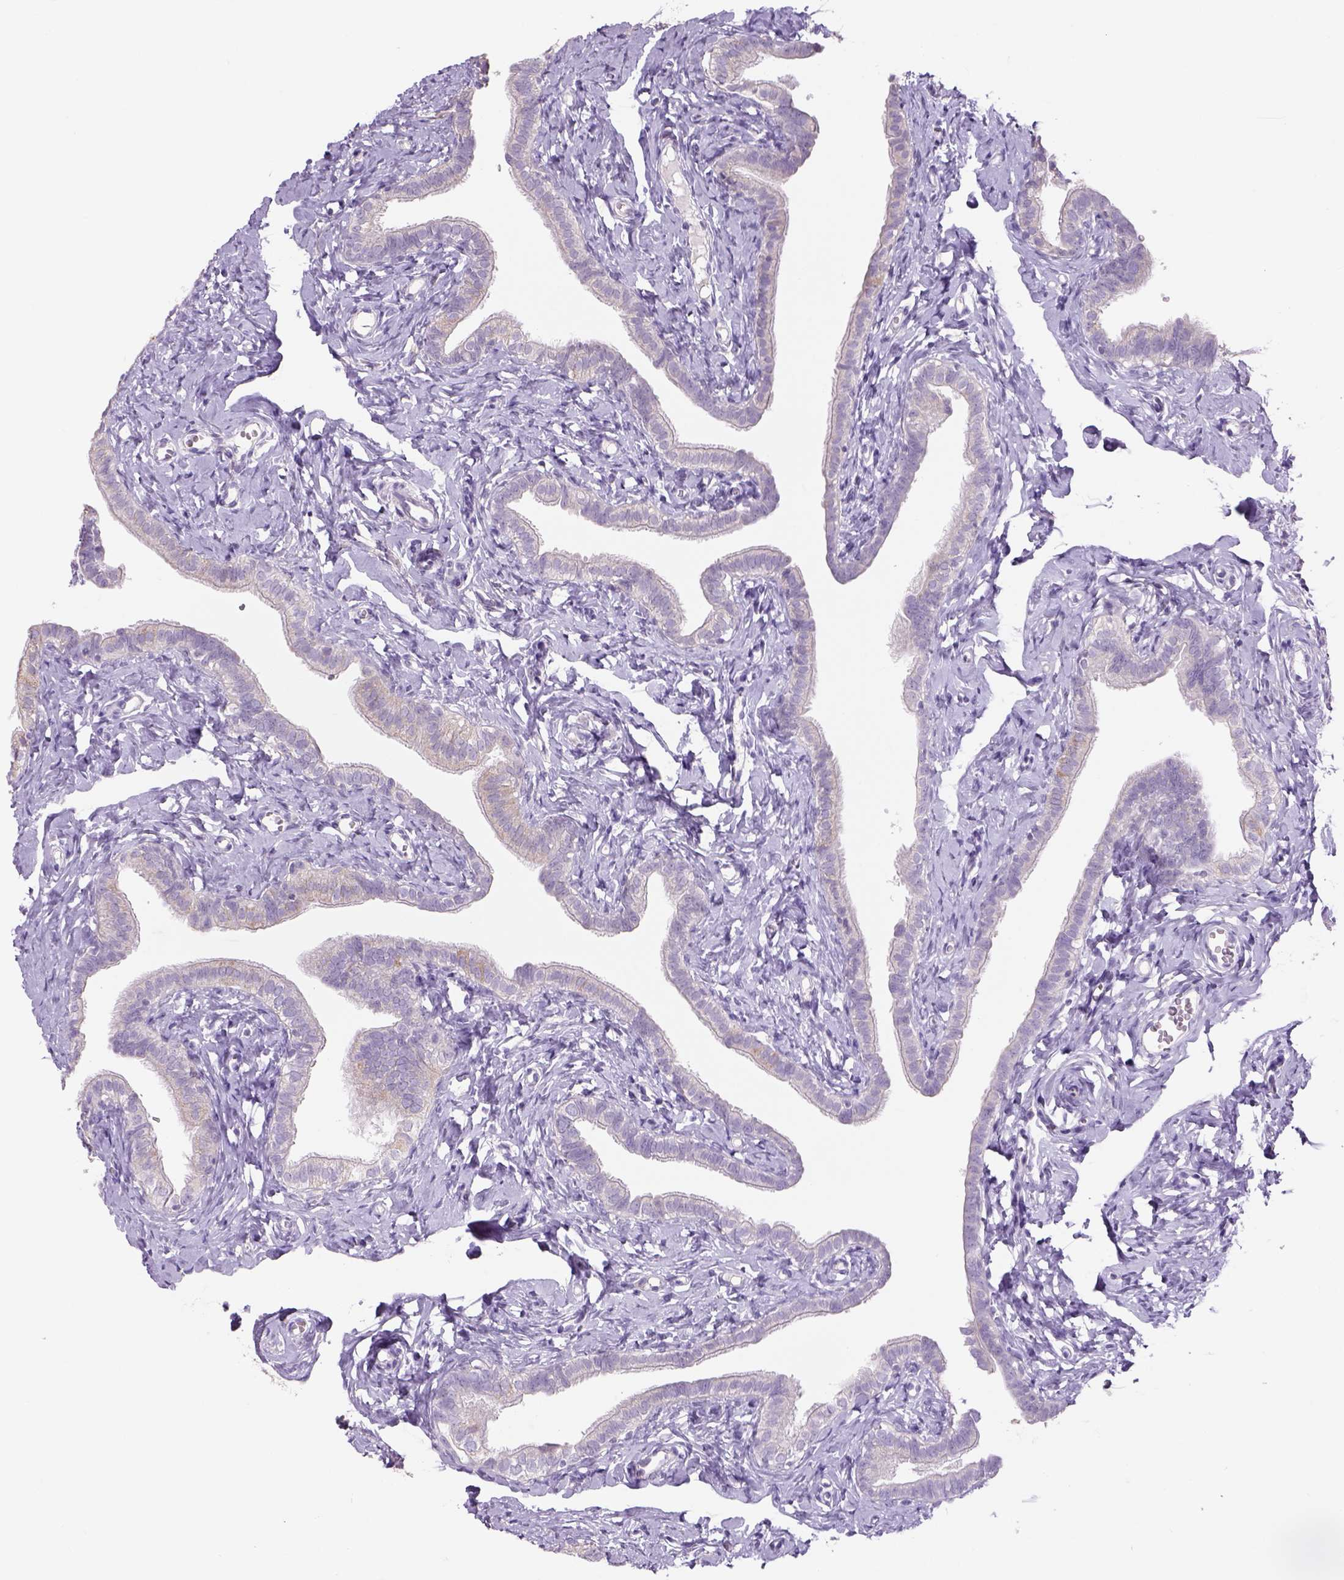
{"staining": {"intensity": "negative", "quantity": "none", "location": "none"}, "tissue": "fallopian tube", "cell_type": "Glandular cells", "image_type": "normal", "snomed": [{"axis": "morphology", "description": "Normal tissue, NOS"}, {"axis": "topography", "description": "Fallopian tube"}], "caption": "Protein analysis of unremarkable fallopian tube shows no significant expression in glandular cells. The staining was performed using DAB to visualize the protein expression in brown, while the nuclei were stained in blue with hematoxylin (Magnification: 20x).", "gene": "ADGRV1", "patient": {"sex": "female", "age": 41}}